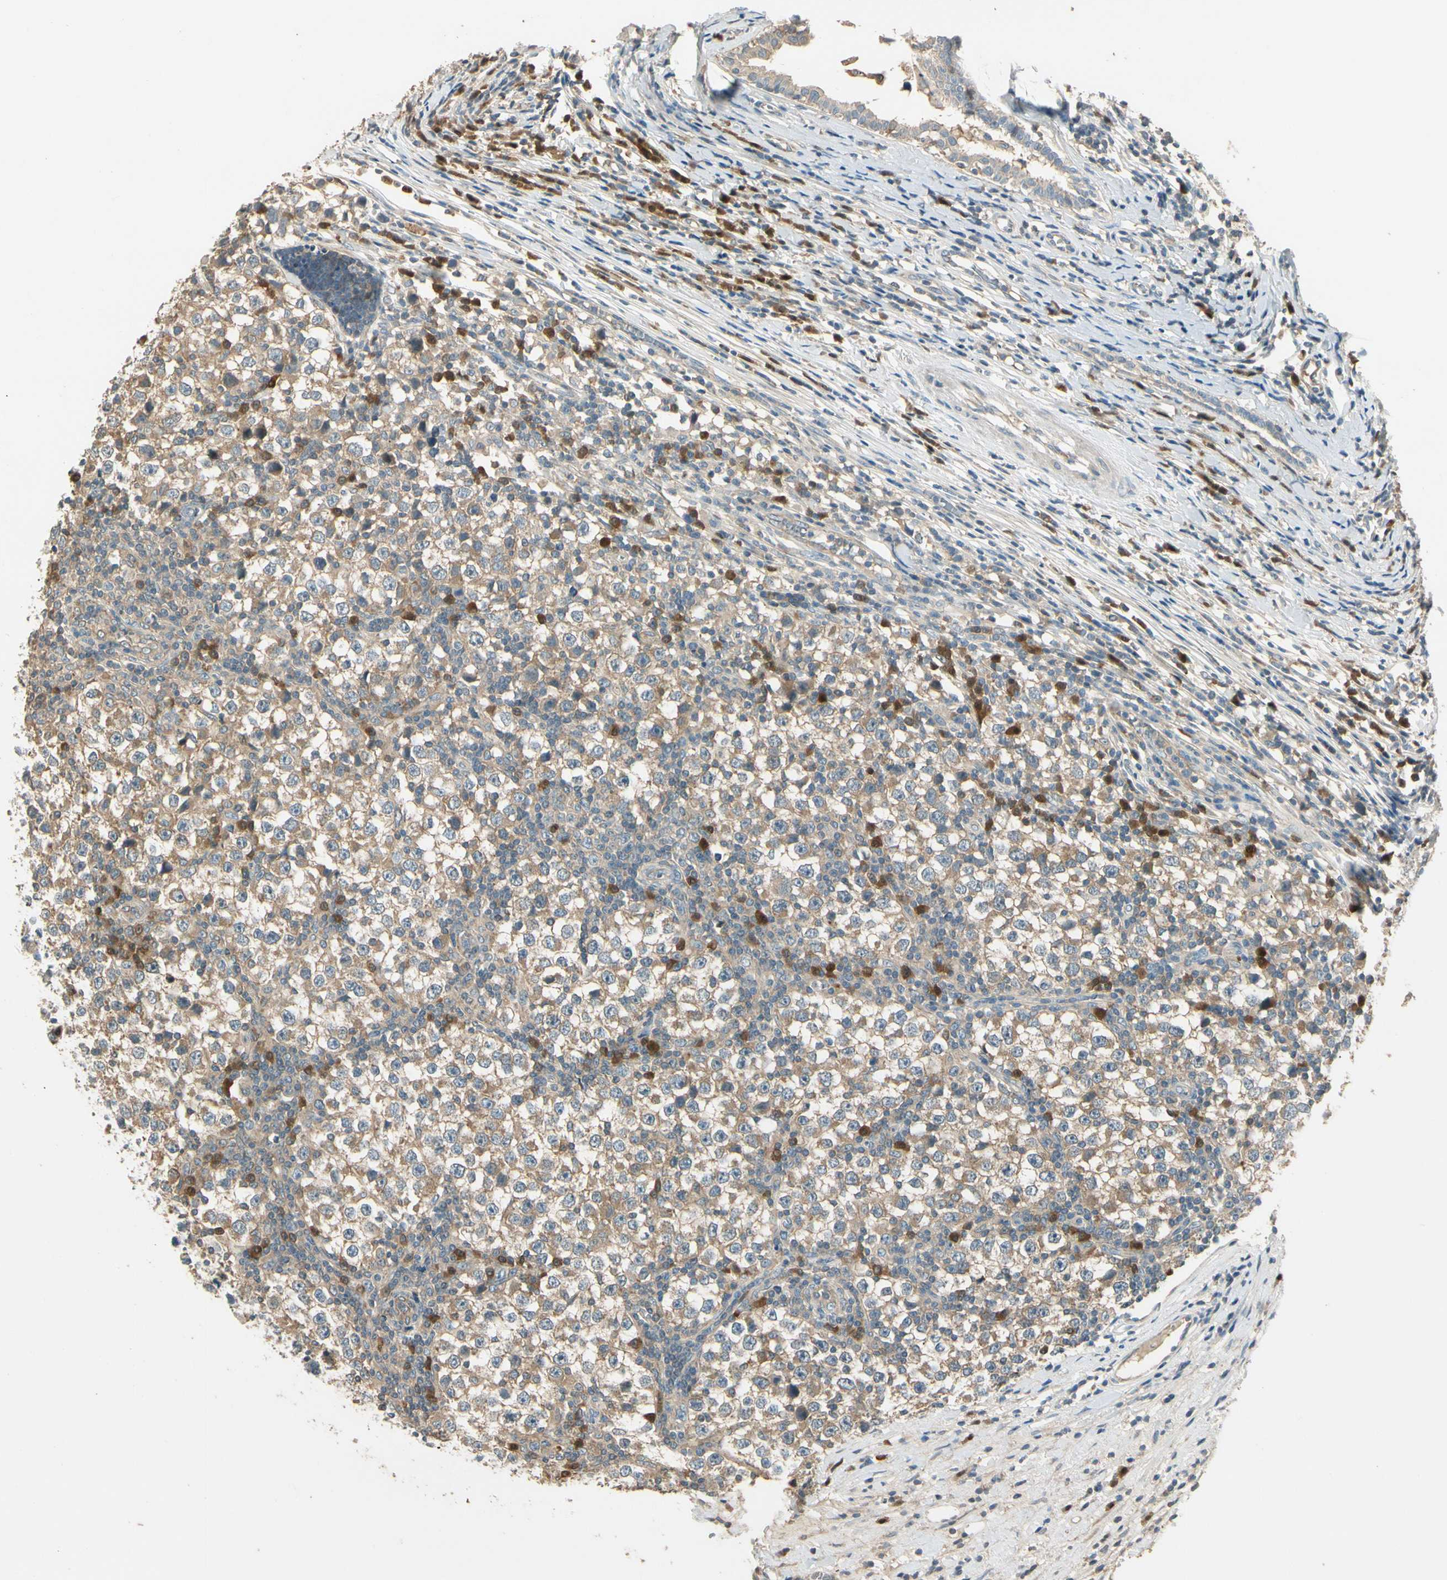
{"staining": {"intensity": "weak", "quantity": "25%-75%", "location": "cytoplasmic/membranous"}, "tissue": "testis cancer", "cell_type": "Tumor cells", "image_type": "cancer", "snomed": [{"axis": "morphology", "description": "Seminoma, NOS"}, {"axis": "topography", "description": "Testis"}], "caption": "Testis cancer (seminoma) stained for a protein (brown) reveals weak cytoplasmic/membranous positive expression in about 25%-75% of tumor cells.", "gene": "PLXNA1", "patient": {"sex": "male", "age": 65}}